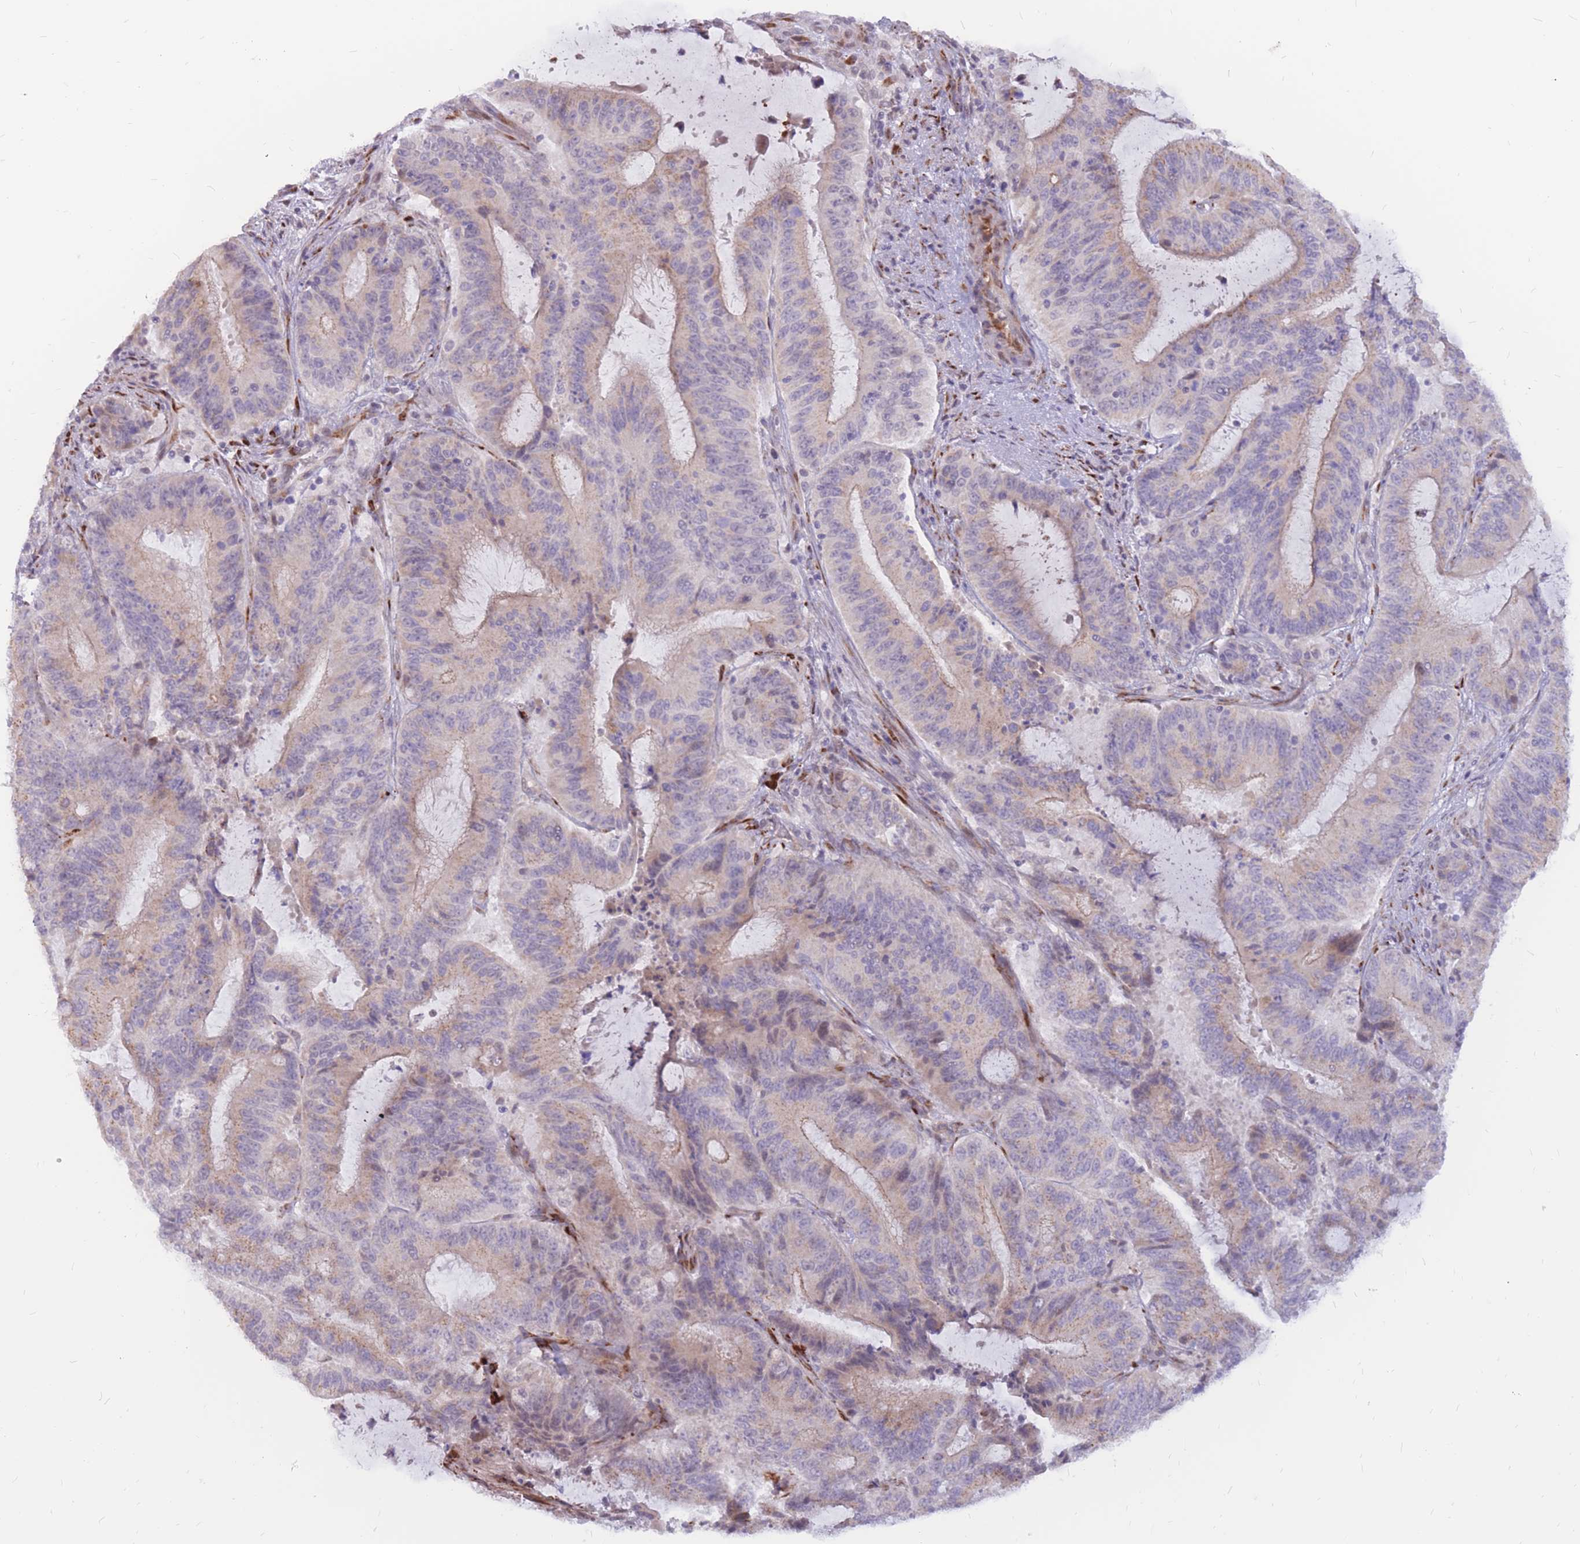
{"staining": {"intensity": "weak", "quantity": "25%-75%", "location": "cytoplasmic/membranous"}, "tissue": "liver cancer", "cell_type": "Tumor cells", "image_type": "cancer", "snomed": [{"axis": "morphology", "description": "Normal tissue, NOS"}, {"axis": "morphology", "description": "Cholangiocarcinoma"}, {"axis": "topography", "description": "Liver"}, {"axis": "topography", "description": "Peripheral nerve tissue"}], "caption": "Immunohistochemistry of liver cancer (cholangiocarcinoma) shows low levels of weak cytoplasmic/membranous staining in approximately 25%-75% of tumor cells.", "gene": "ADD2", "patient": {"sex": "female", "age": 73}}